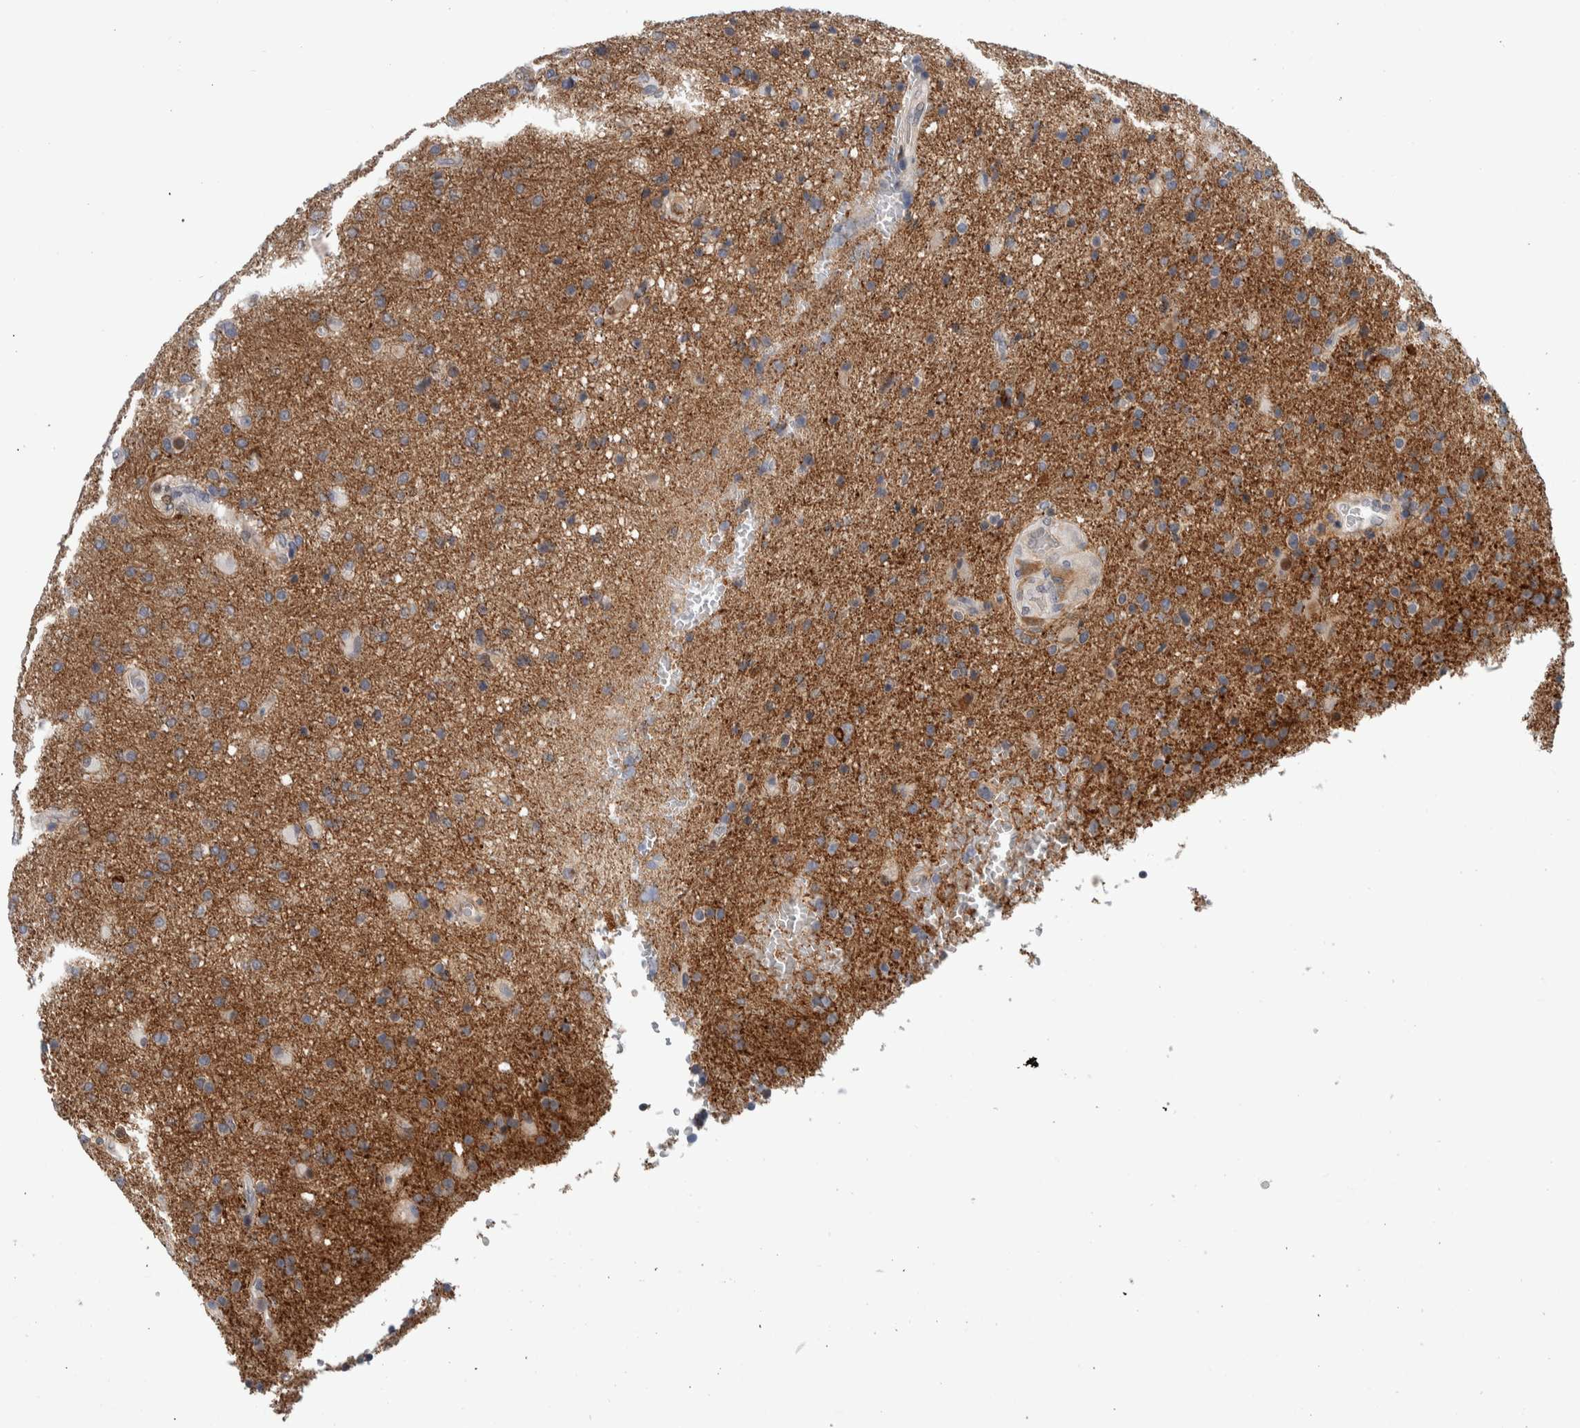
{"staining": {"intensity": "negative", "quantity": "none", "location": "none"}, "tissue": "glioma", "cell_type": "Tumor cells", "image_type": "cancer", "snomed": [{"axis": "morphology", "description": "Glioma, malignant, High grade"}, {"axis": "topography", "description": "Brain"}], "caption": "High magnification brightfield microscopy of glioma stained with DAB (3,3'-diaminobenzidine) (brown) and counterstained with hematoxylin (blue): tumor cells show no significant positivity.", "gene": "MSL1", "patient": {"sex": "male", "age": 72}}